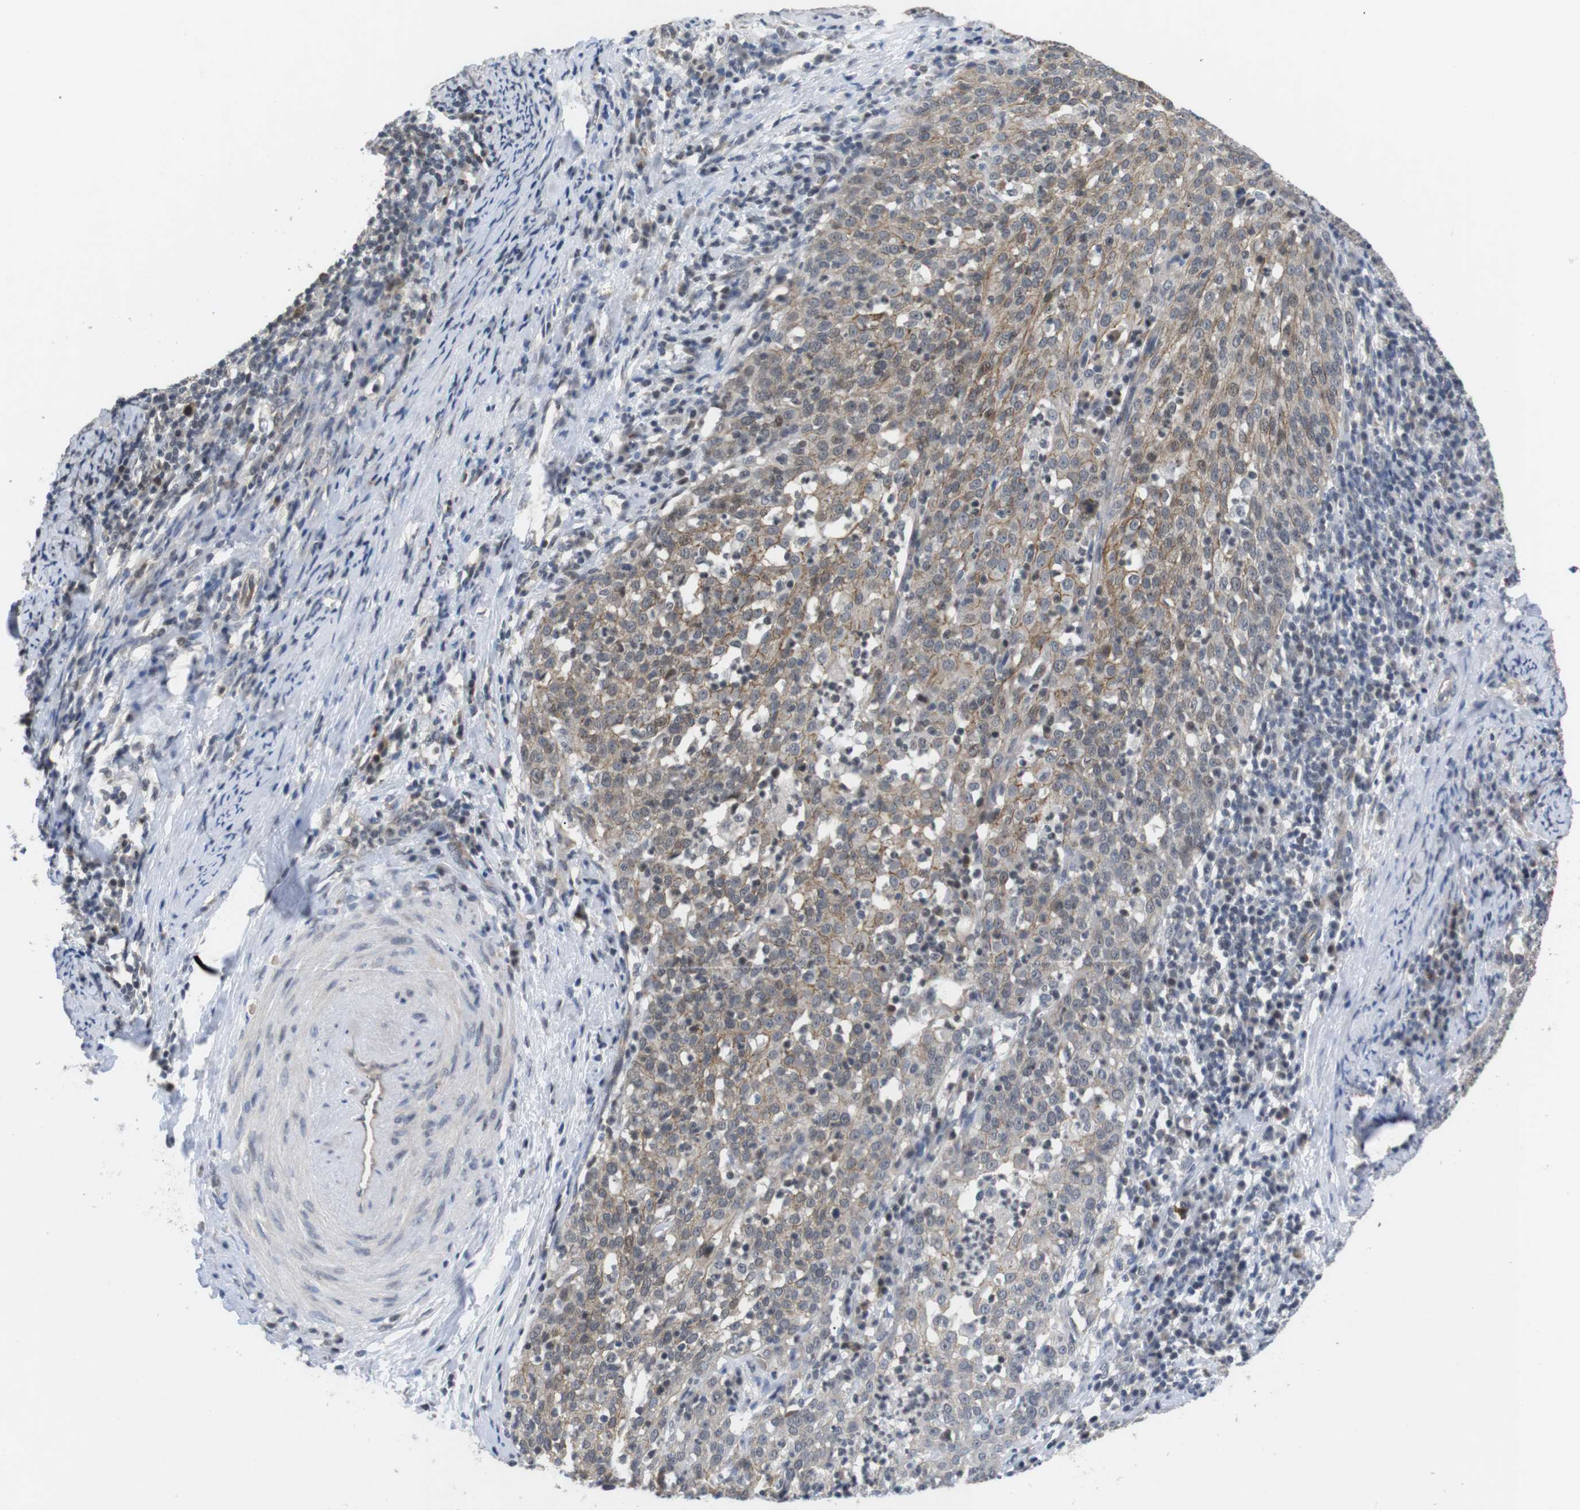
{"staining": {"intensity": "weak", "quantity": "25%-75%", "location": "cytoplasmic/membranous,nuclear"}, "tissue": "cervical cancer", "cell_type": "Tumor cells", "image_type": "cancer", "snomed": [{"axis": "morphology", "description": "Squamous cell carcinoma, NOS"}, {"axis": "topography", "description": "Cervix"}], "caption": "Protein expression analysis of human cervical squamous cell carcinoma reveals weak cytoplasmic/membranous and nuclear positivity in about 25%-75% of tumor cells.", "gene": "NECTIN1", "patient": {"sex": "female", "age": 51}}